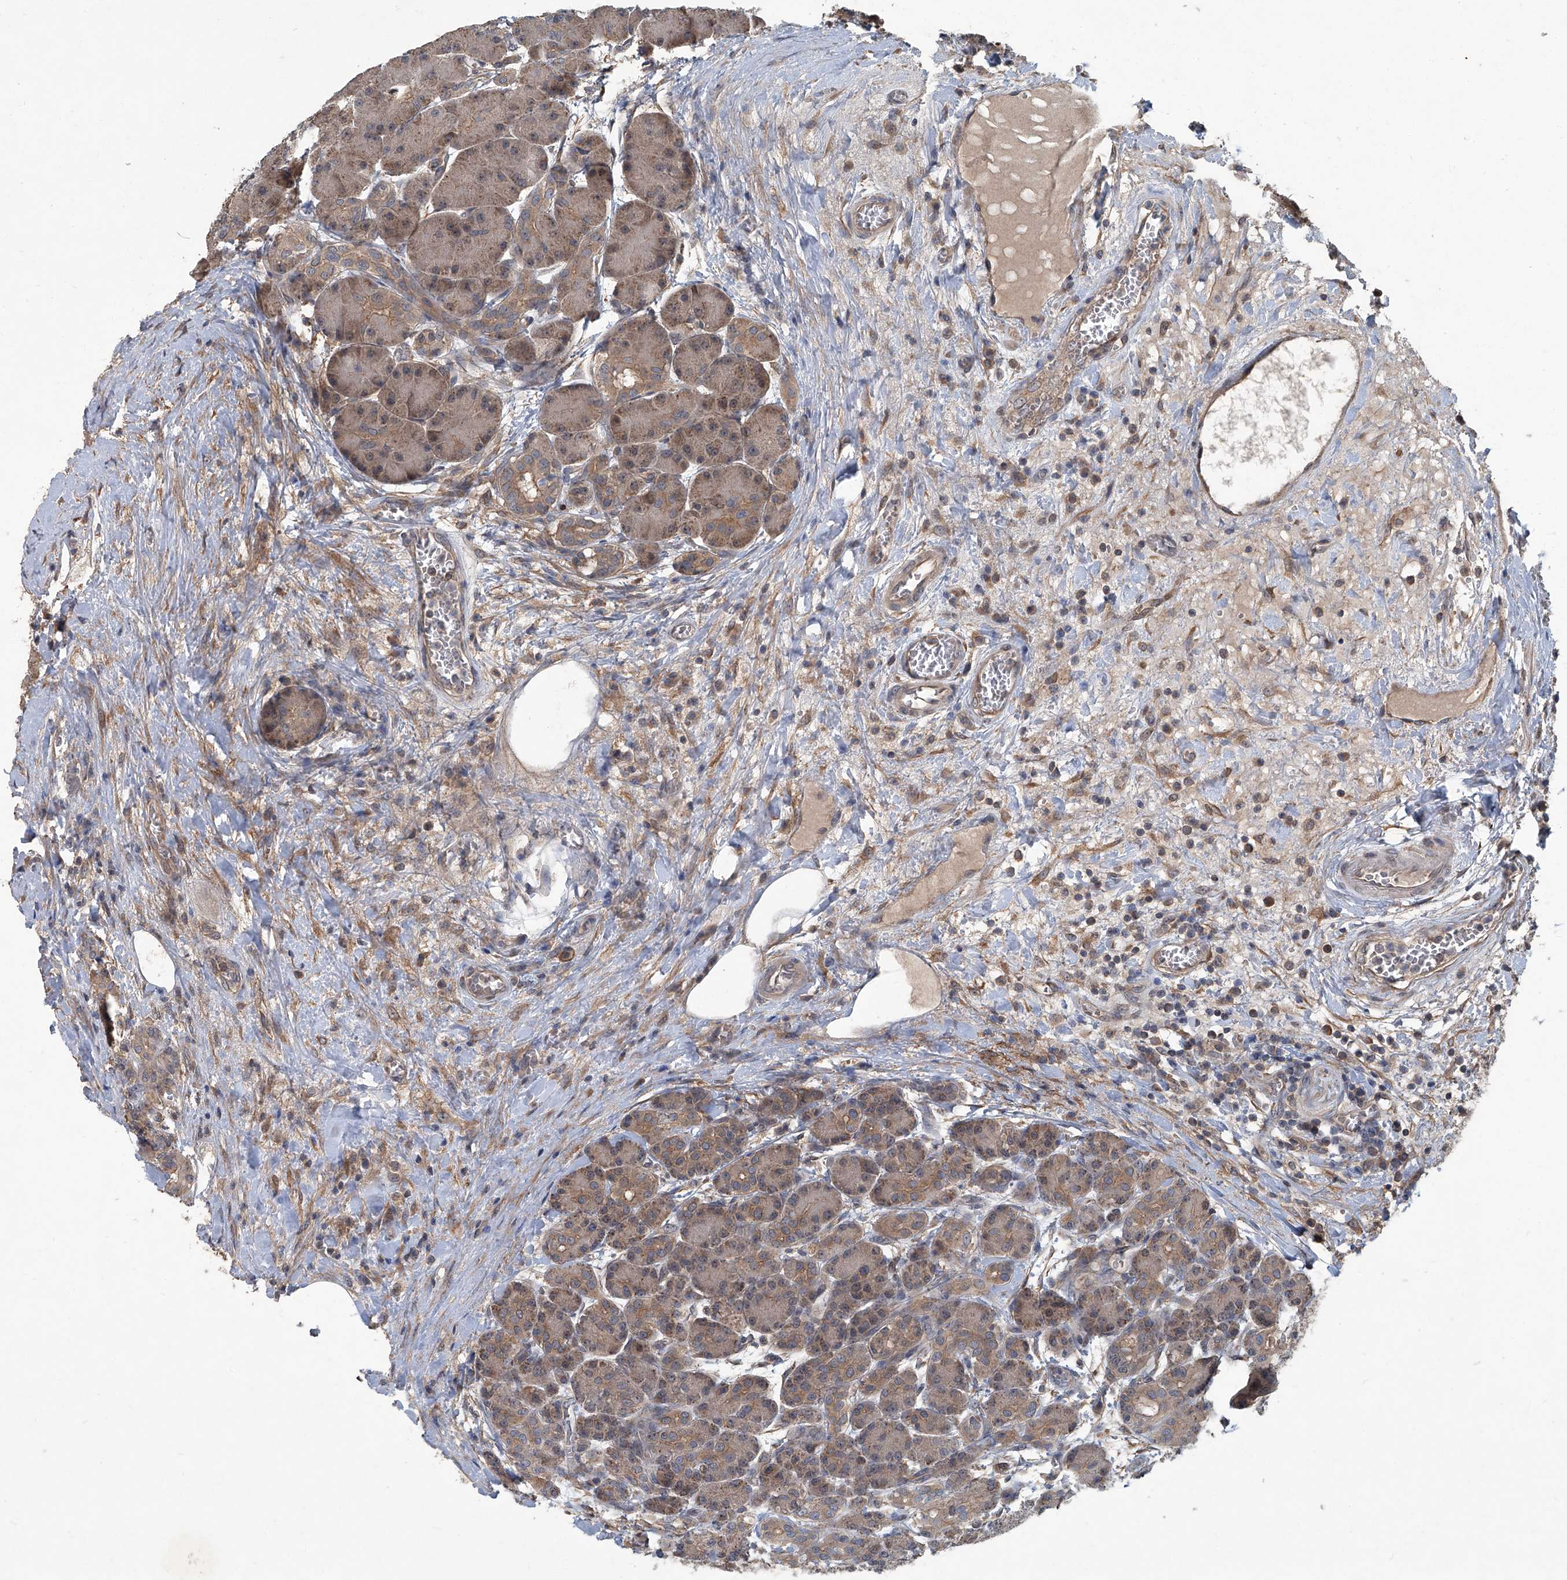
{"staining": {"intensity": "moderate", "quantity": ">75%", "location": "cytoplasmic/membranous"}, "tissue": "pancreas", "cell_type": "Exocrine glandular cells", "image_type": "normal", "snomed": [{"axis": "morphology", "description": "Normal tissue, NOS"}, {"axis": "topography", "description": "Pancreas"}], "caption": "Protein expression analysis of unremarkable human pancreas reveals moderate cytoplasmic/membranous positivity in approximately >75% of exocrine glandular cells.", "gene": "ANKRD34A", "patient": {"sex": "male", "age": 63}}